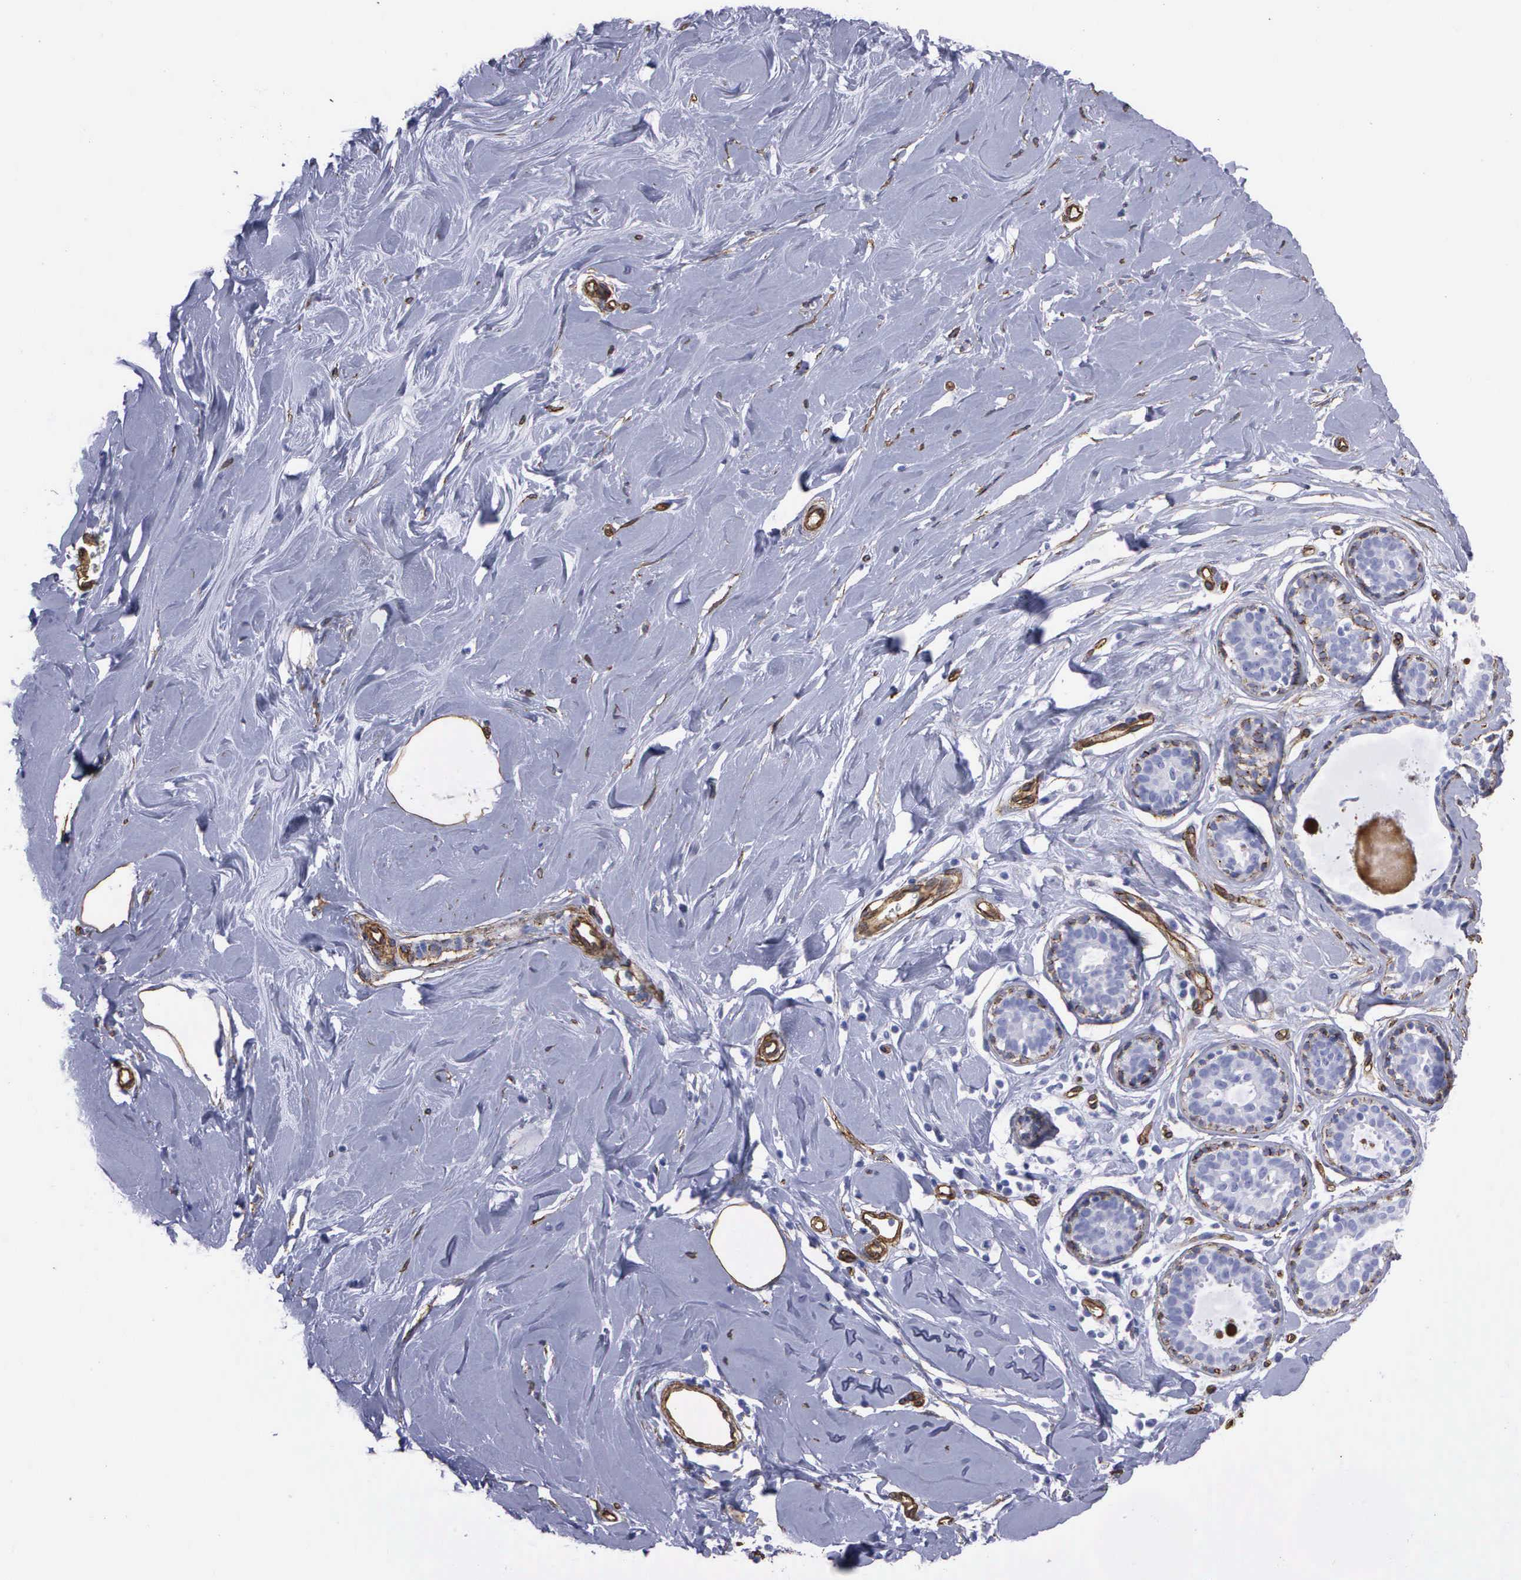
{"staining": {"intensity": "moderate", "quantity": ">75%", "location": "cytoplasmic/membranous"}, "tissue": "breast", "cell_type": "Adipocytes", "image_type": "normal", "snomed": [{"axis": "morphology", "description": "Normal tissue, NOS"}, {"axis": "topography", "description": "Breast"}], "caption": "This histopathology image reveals immunohistochemistry staining of unremarkable human breast, with medium moderate cytoplasmic/membranous staining in approximately >75% of adipocytes.", "gene": "MAGEB10", "patient": {"sex": "female", "age": 44}}